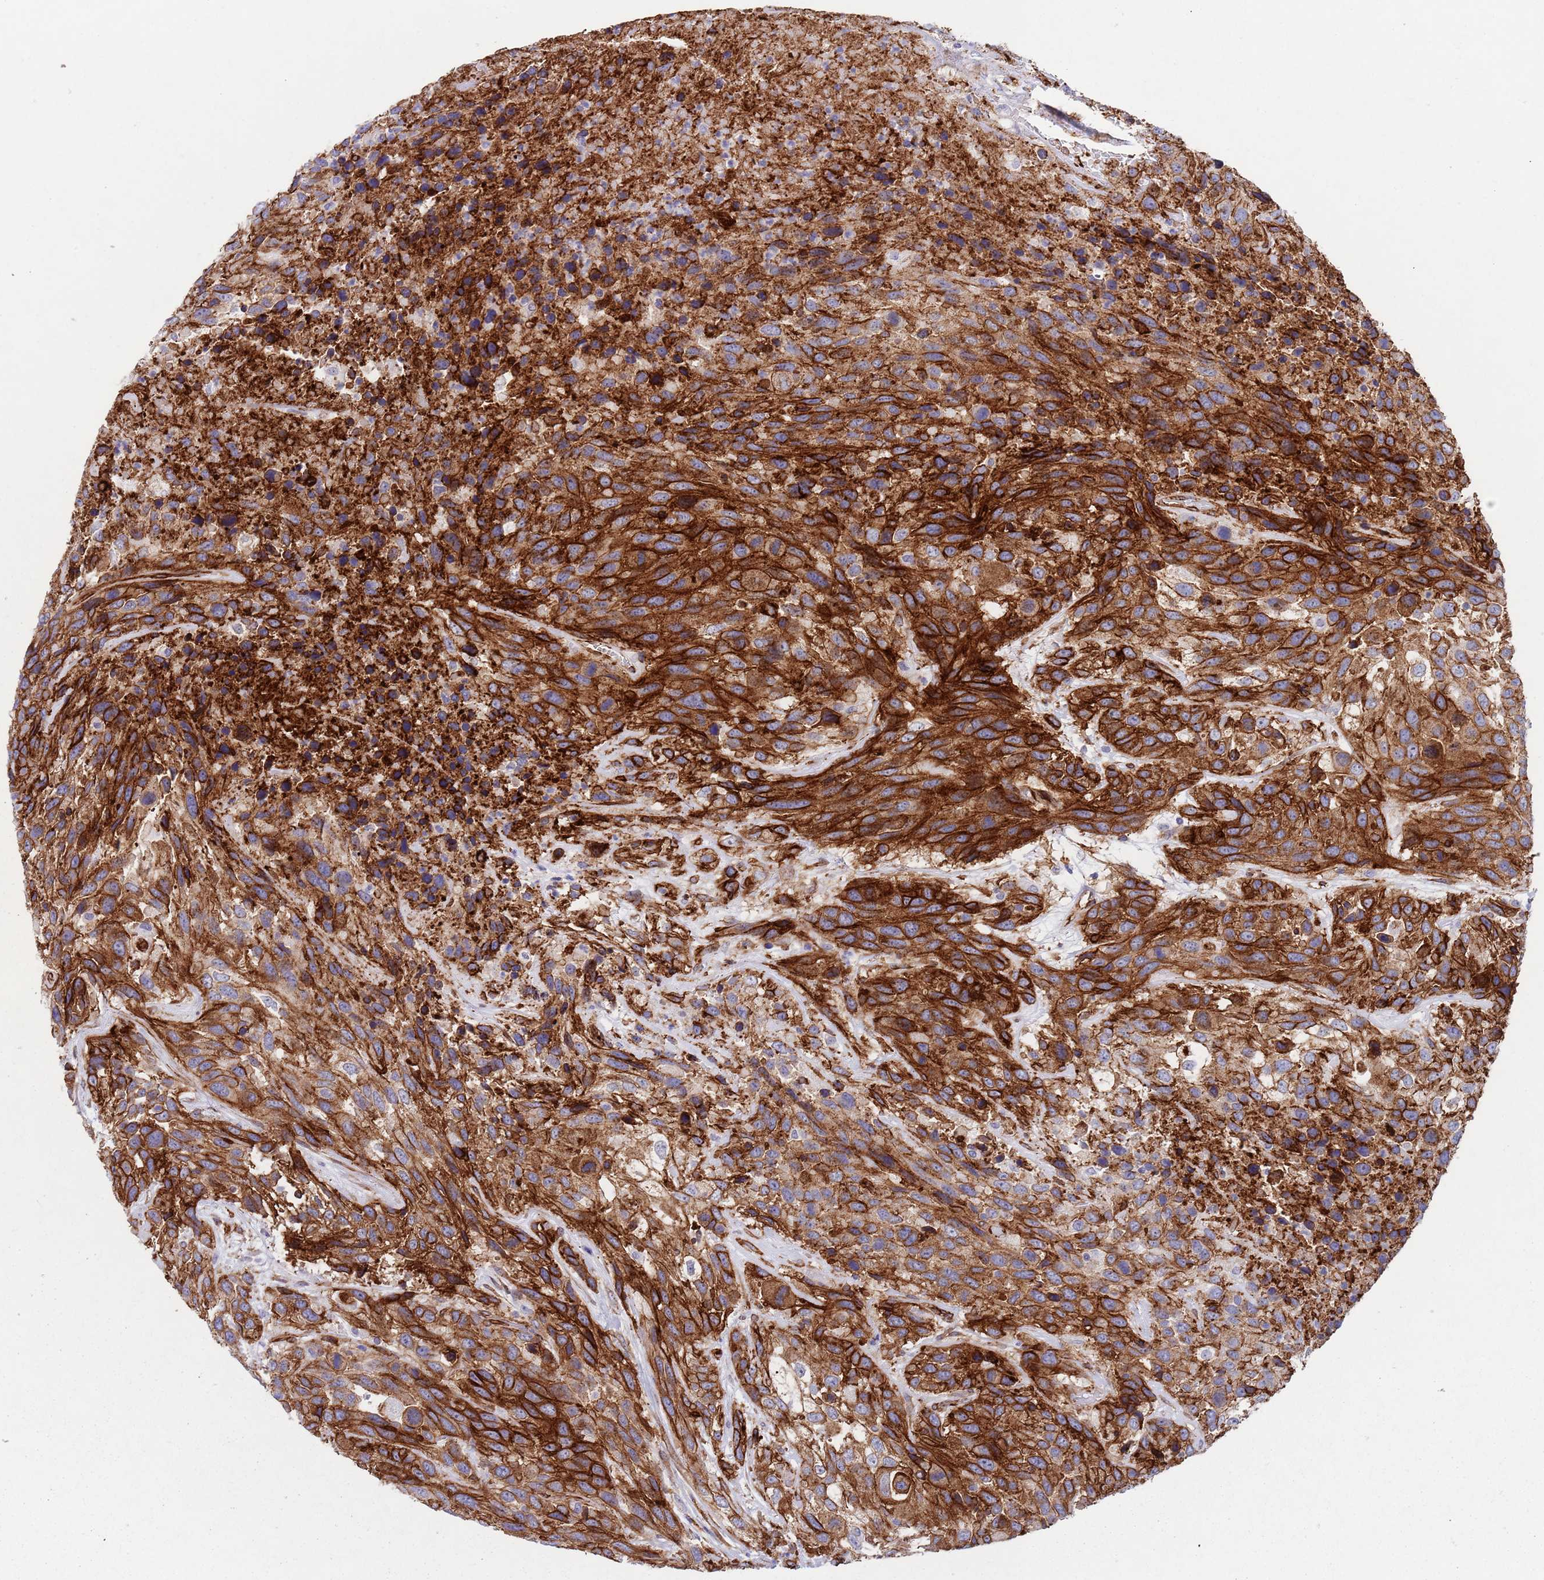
{"staining": {"intensity": "strong", "quantity": ">75%", "location": "cytoplasmic/membranous"}, "tissue": "urothelial cancer", "cell_type": "Tumor cells", "image_type": "cancer", "snomed": [{"axis": "morphology", "description": "Urothelial carcinoma, High grade"}, {"axis": "topography", "description": "Urinary bladder"}], "caption": "The image demonstrates immunohistochemical staining of urothelial cancer. There is strong cytoplasmic/membranous expression is present in approximately >75% of tumor cells. Using DAB (3,3'-diaminobenzidine) (brown) and hematoxylin (blue) stains, captured at high magnification using brightfield microscopy.", "gene": "CAV2", "patient": {"sex": "female", "age": 70}}